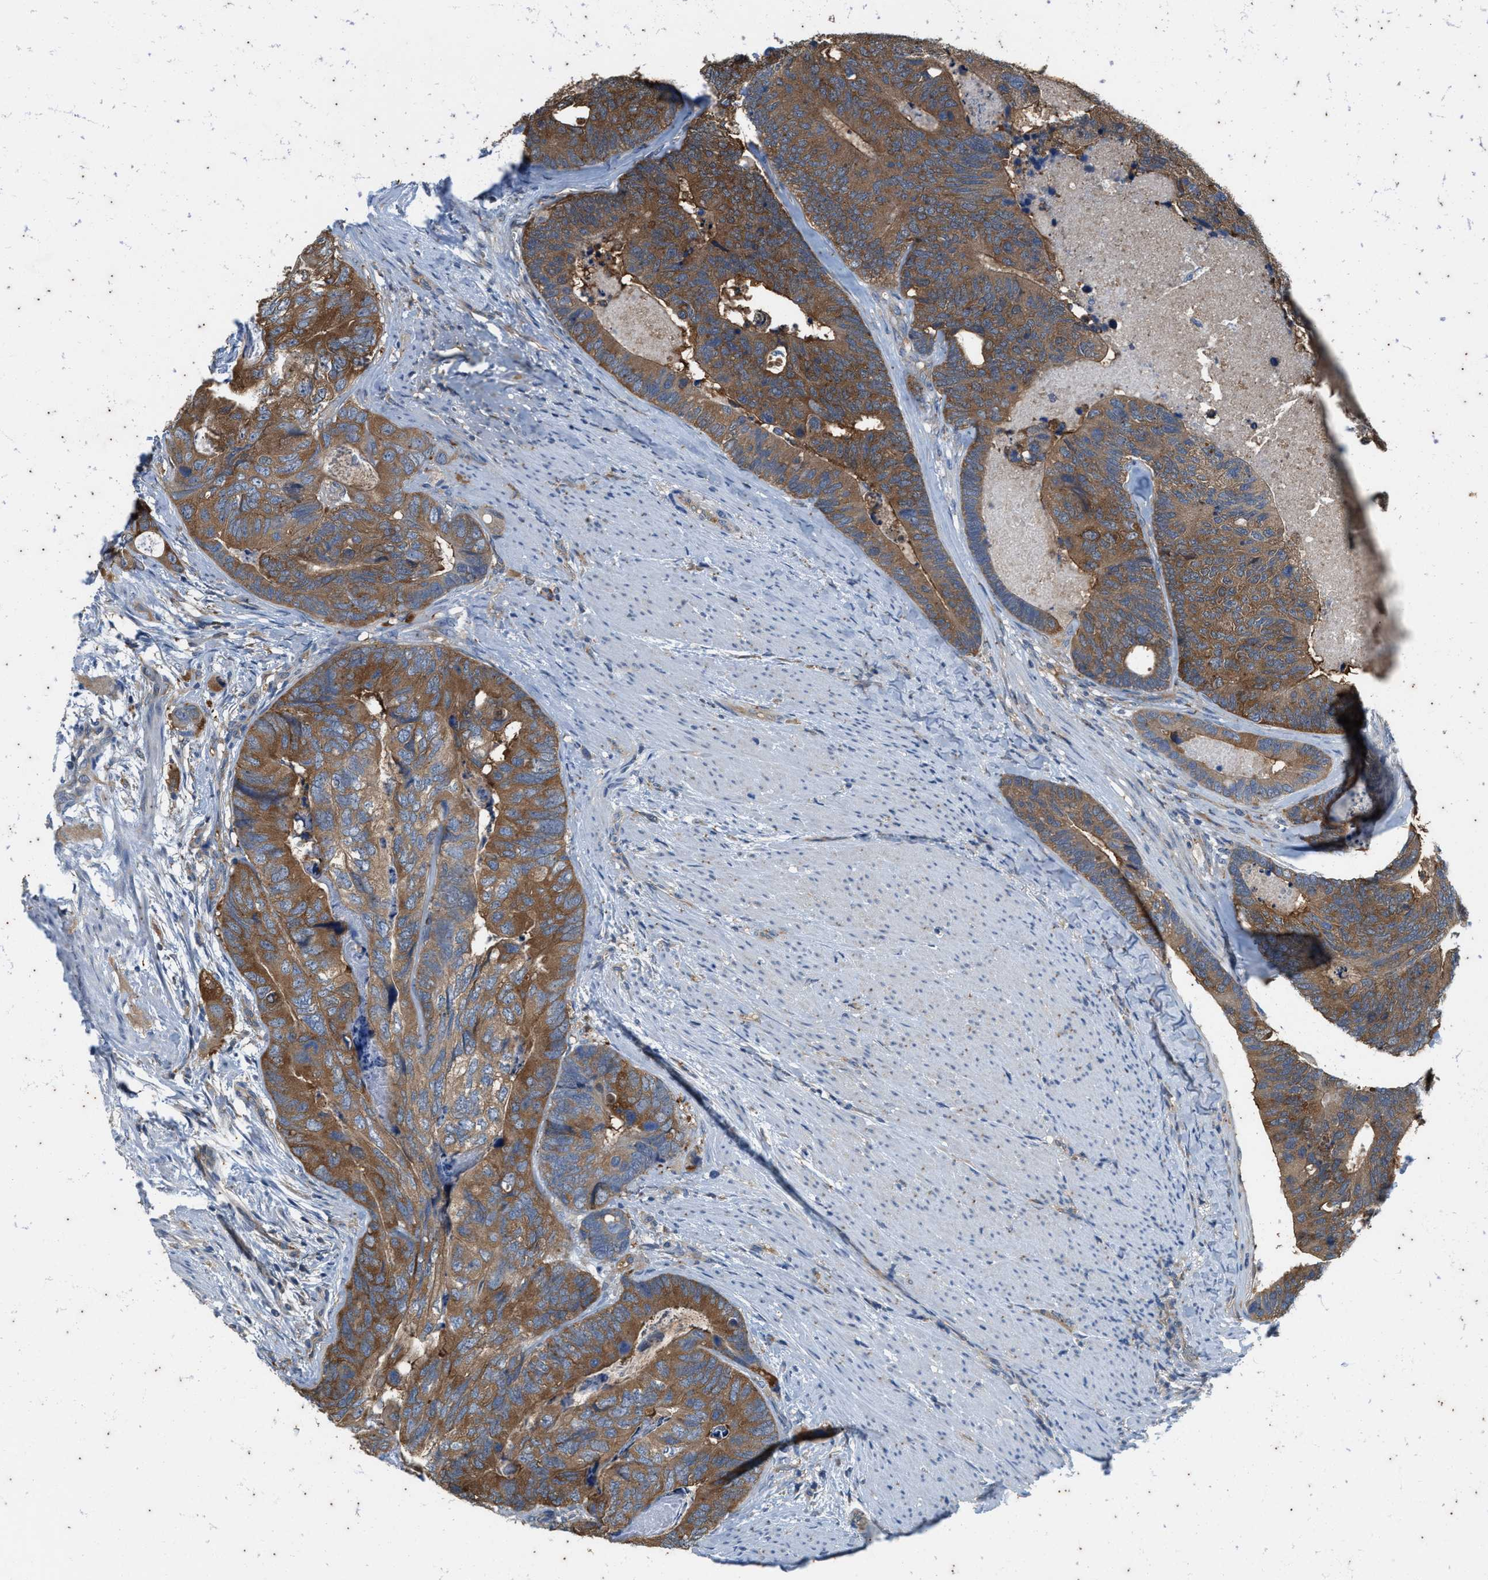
{"staining": {"intensity": "strong", "quantity": ">75%", "location": "cytoplasmic/membranous"}, "tissue": "colorectal cancer", "cell_type": "Tumor cells", "image_type": "cancer", "snomed": [{"axis": "morphology", "description": "Adenocarcinoma, NOS"}, {"axis": "topography", "description": "Colon"}], "caption": "Colorectal adenocarcinoma stained for a protein demonstrates strong cytoplasmic/membranous positivity in tumor cells. (DAB (3,3'-diaminobenzidine) = brown stain, brightfield microscopy at high magnification).", "gene": "COX19", "patient": {"sex": "female", "age": 67}}